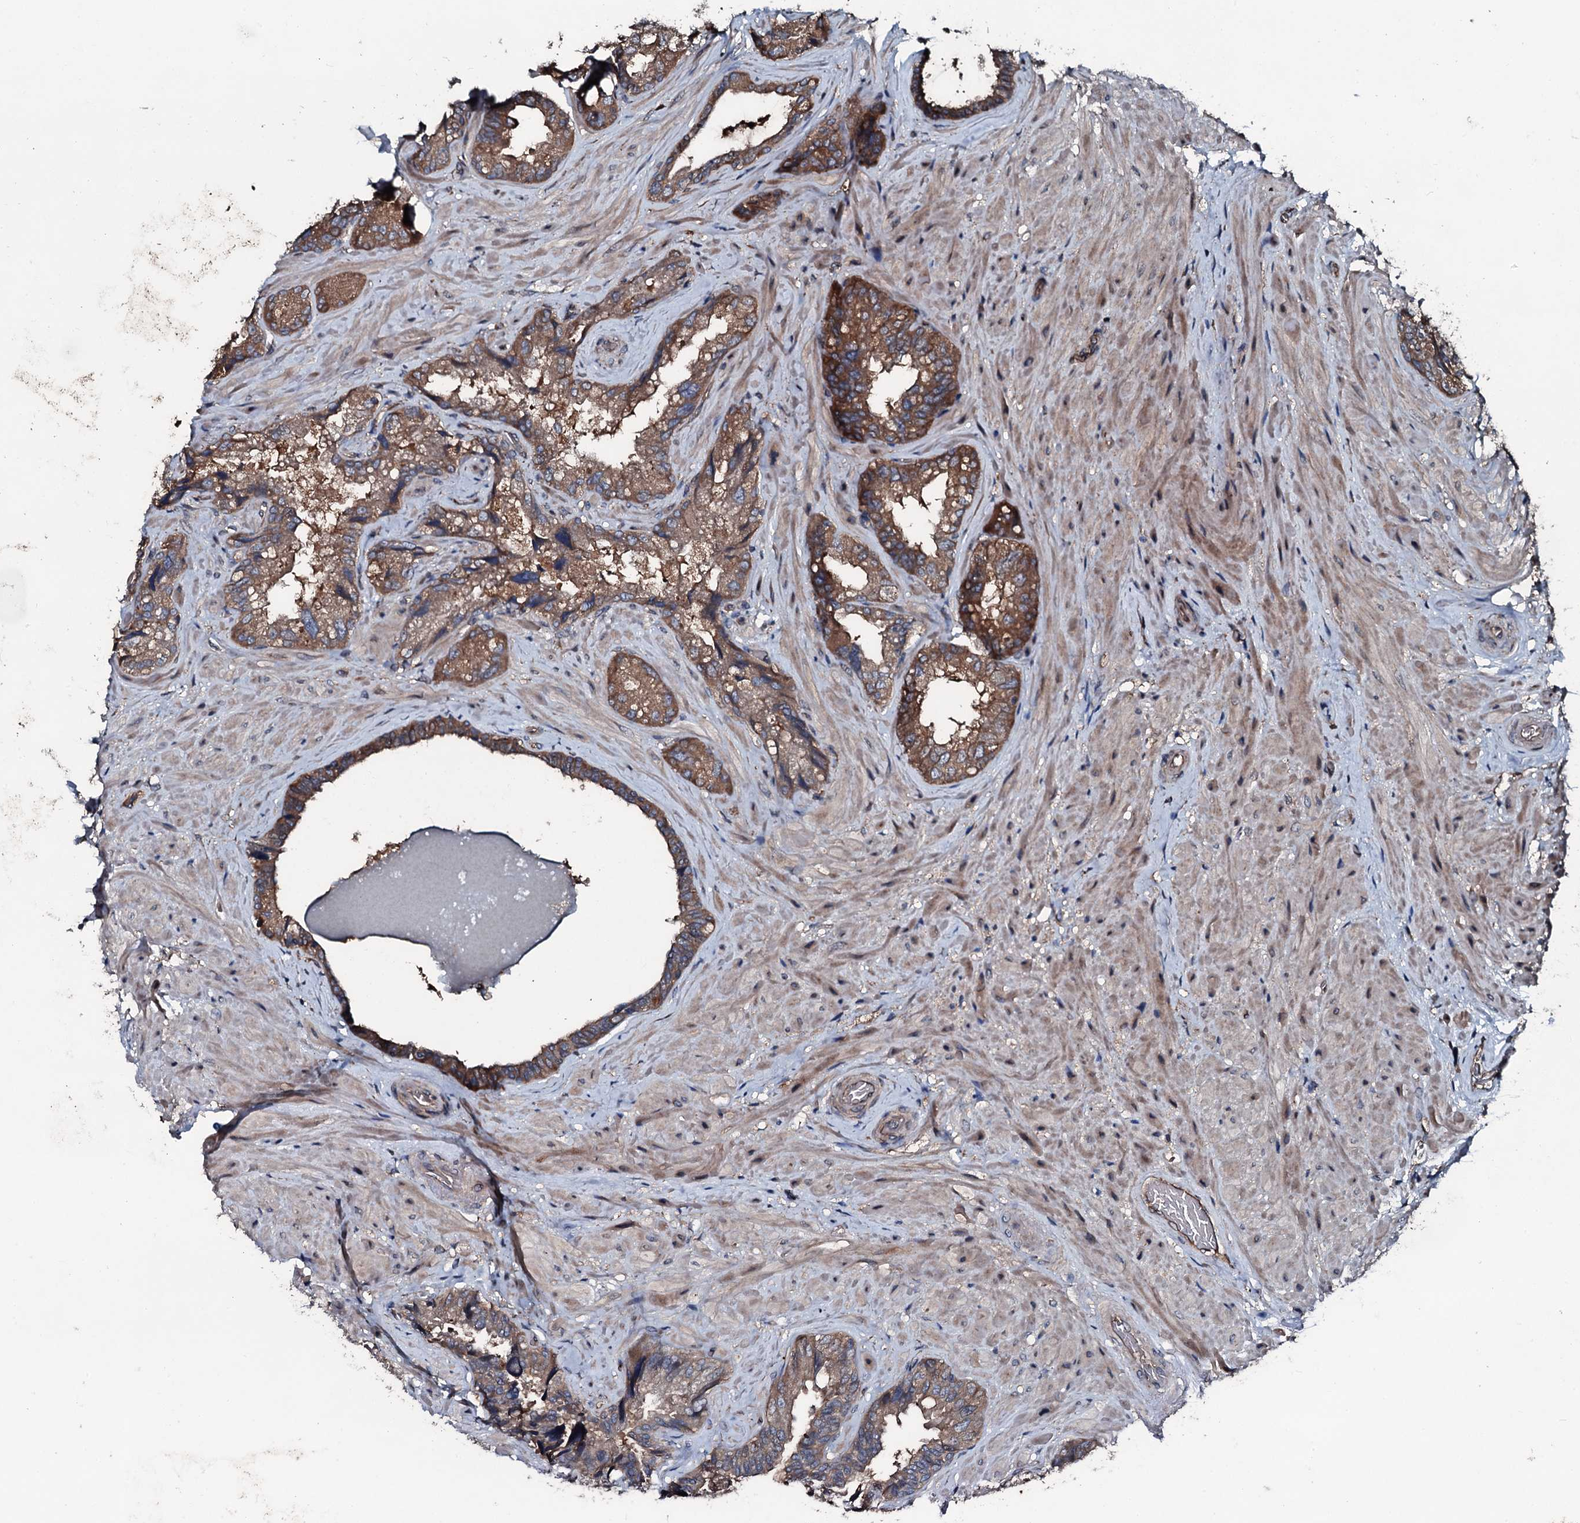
{"staining": {"intensity": "strong", "quantity": ">75%", "location": "cytoplasmic/membranous"}, "tissue": "seminal vesicle", "cell_type": "Glandular cells", "image_type": "normal", "snomed": [{"axis": "morphology", "description": "Normal tissue, NOS"}, {"axis": "topography", "description": "Prostate and seminal vesicle, NOS"}, {"axis": "topography", "description": "Prostate"}, {"axis": "topography", "description": "Seminal veicle"}], "caption": "Approximately >75% of glandular cells in benign seminal vesicle exhibit strong cytoplasmic/membranous protein staining as visualized by brown immunohistochemical staining.", "gene": "AARS1", "patient": {"sex": "male", "age": 67}}